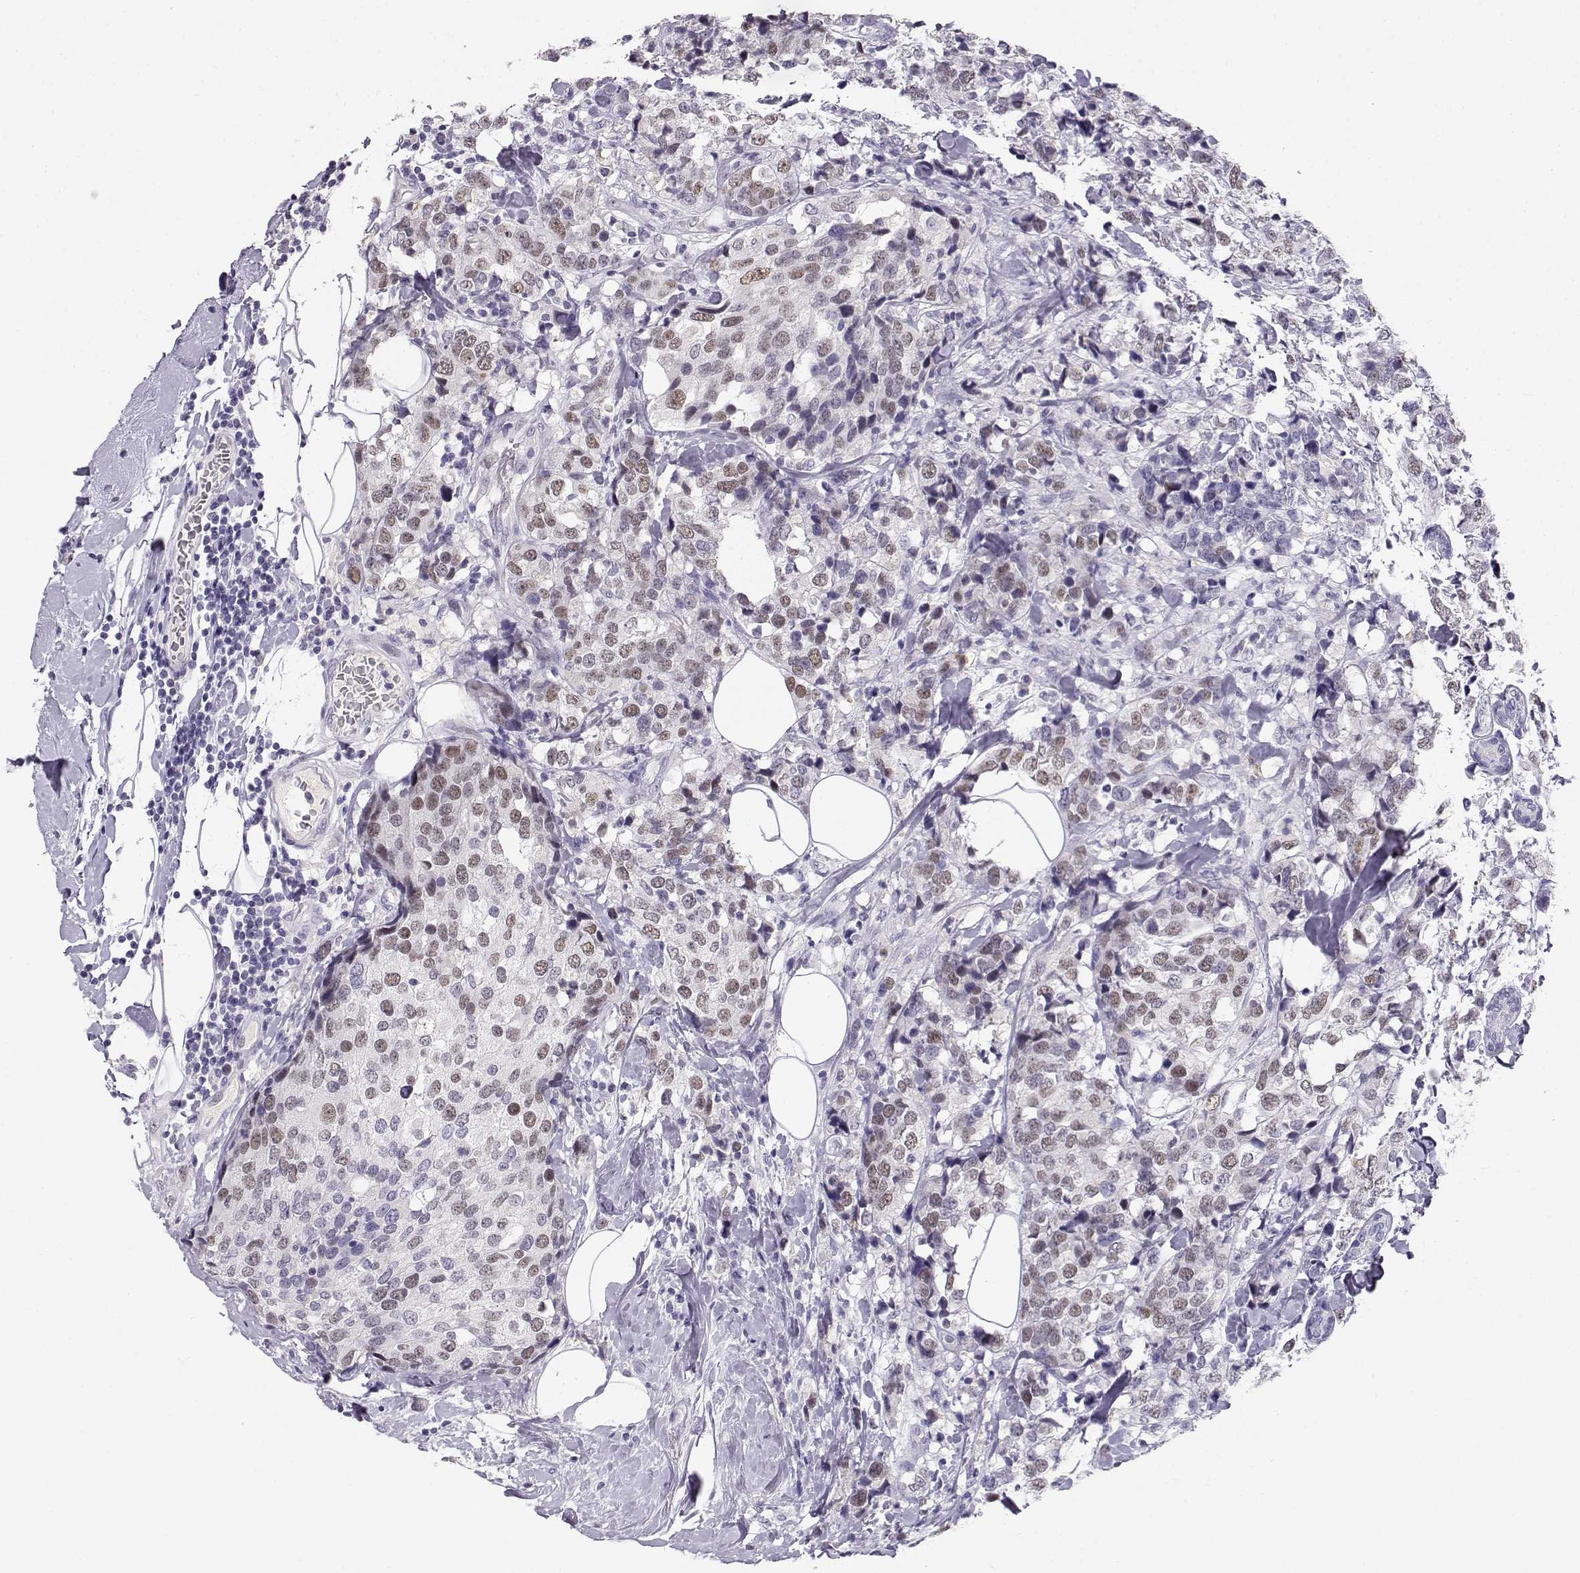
{"staining": {"intensity": "weak", "quantity": "25%-75%", "location": "nuclear"}, "tissue": "breast cancer", "cell_type": "Tumor cells", "image_type": "cancer", "snomed": [{"axis": "morphology", "description": "Lobular carcinoma"}, {"axis": "topography", "description": "Breast"}], "caption": "Breast cancer (lobular carcinoma) stained for a protein (brown) shows weak nuclear positive expression in about 25%-75% of tumor cells.", "gene": "OPN5", "patient": {"sex": "female", "age": 59}}